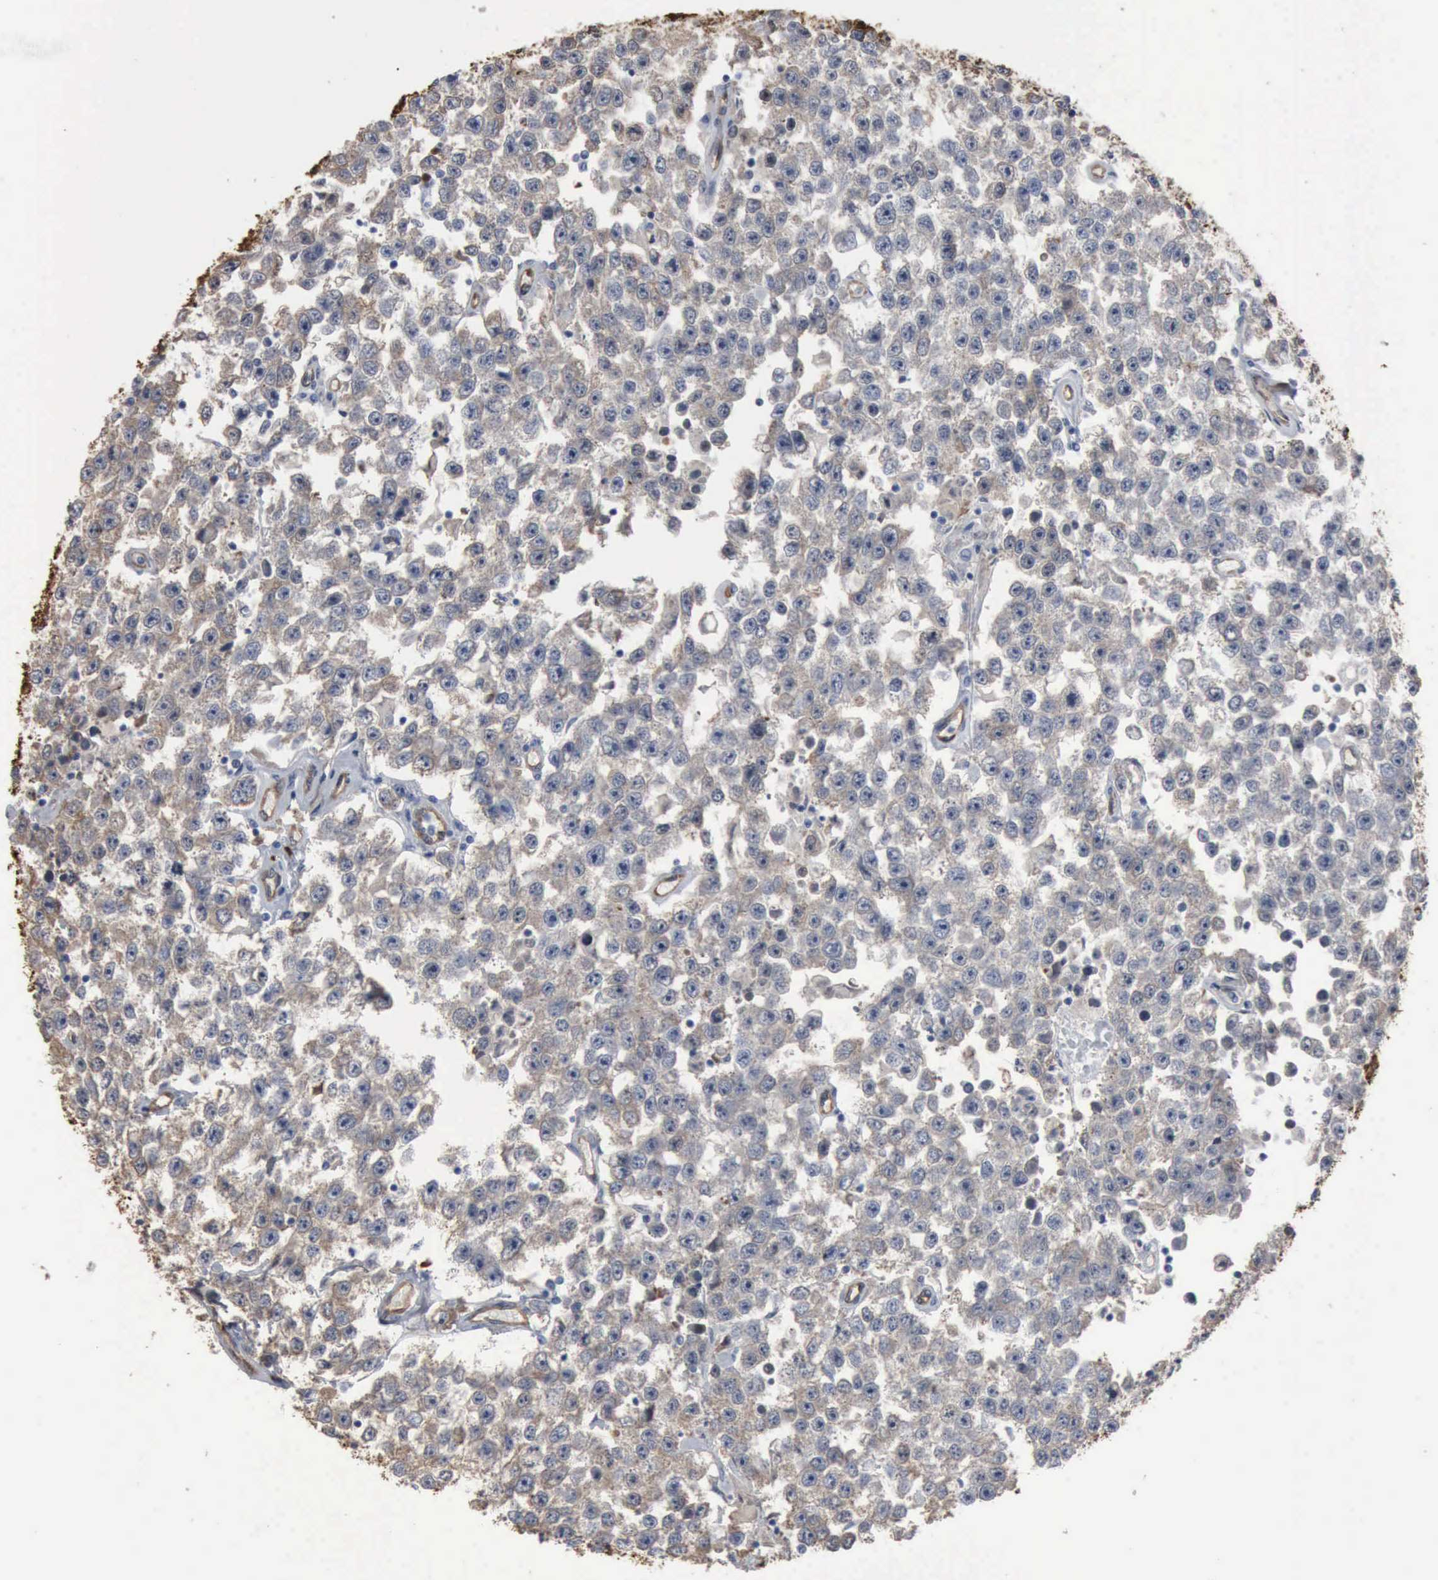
{"staining": {"intensity": "moderate", "quantity": ">75%", "location": "cytoplasmic/membranous"}, "tissue": "testis cancer", "cell_type": "Tumor cells", "image_type": "cancer", "snomed": [{"axis": "morphology", "description": "Seminoma, NOS"}, {"axis": "topography", "description": "Testis"}], "caption": "A histopathology image of testis seminoma stained for a protein demonstrates moderate cytoplasmic/membranous brown staining in tumor cells.", "gene": "FSCN1", "patient": {"sex": "male", "age": 52}}